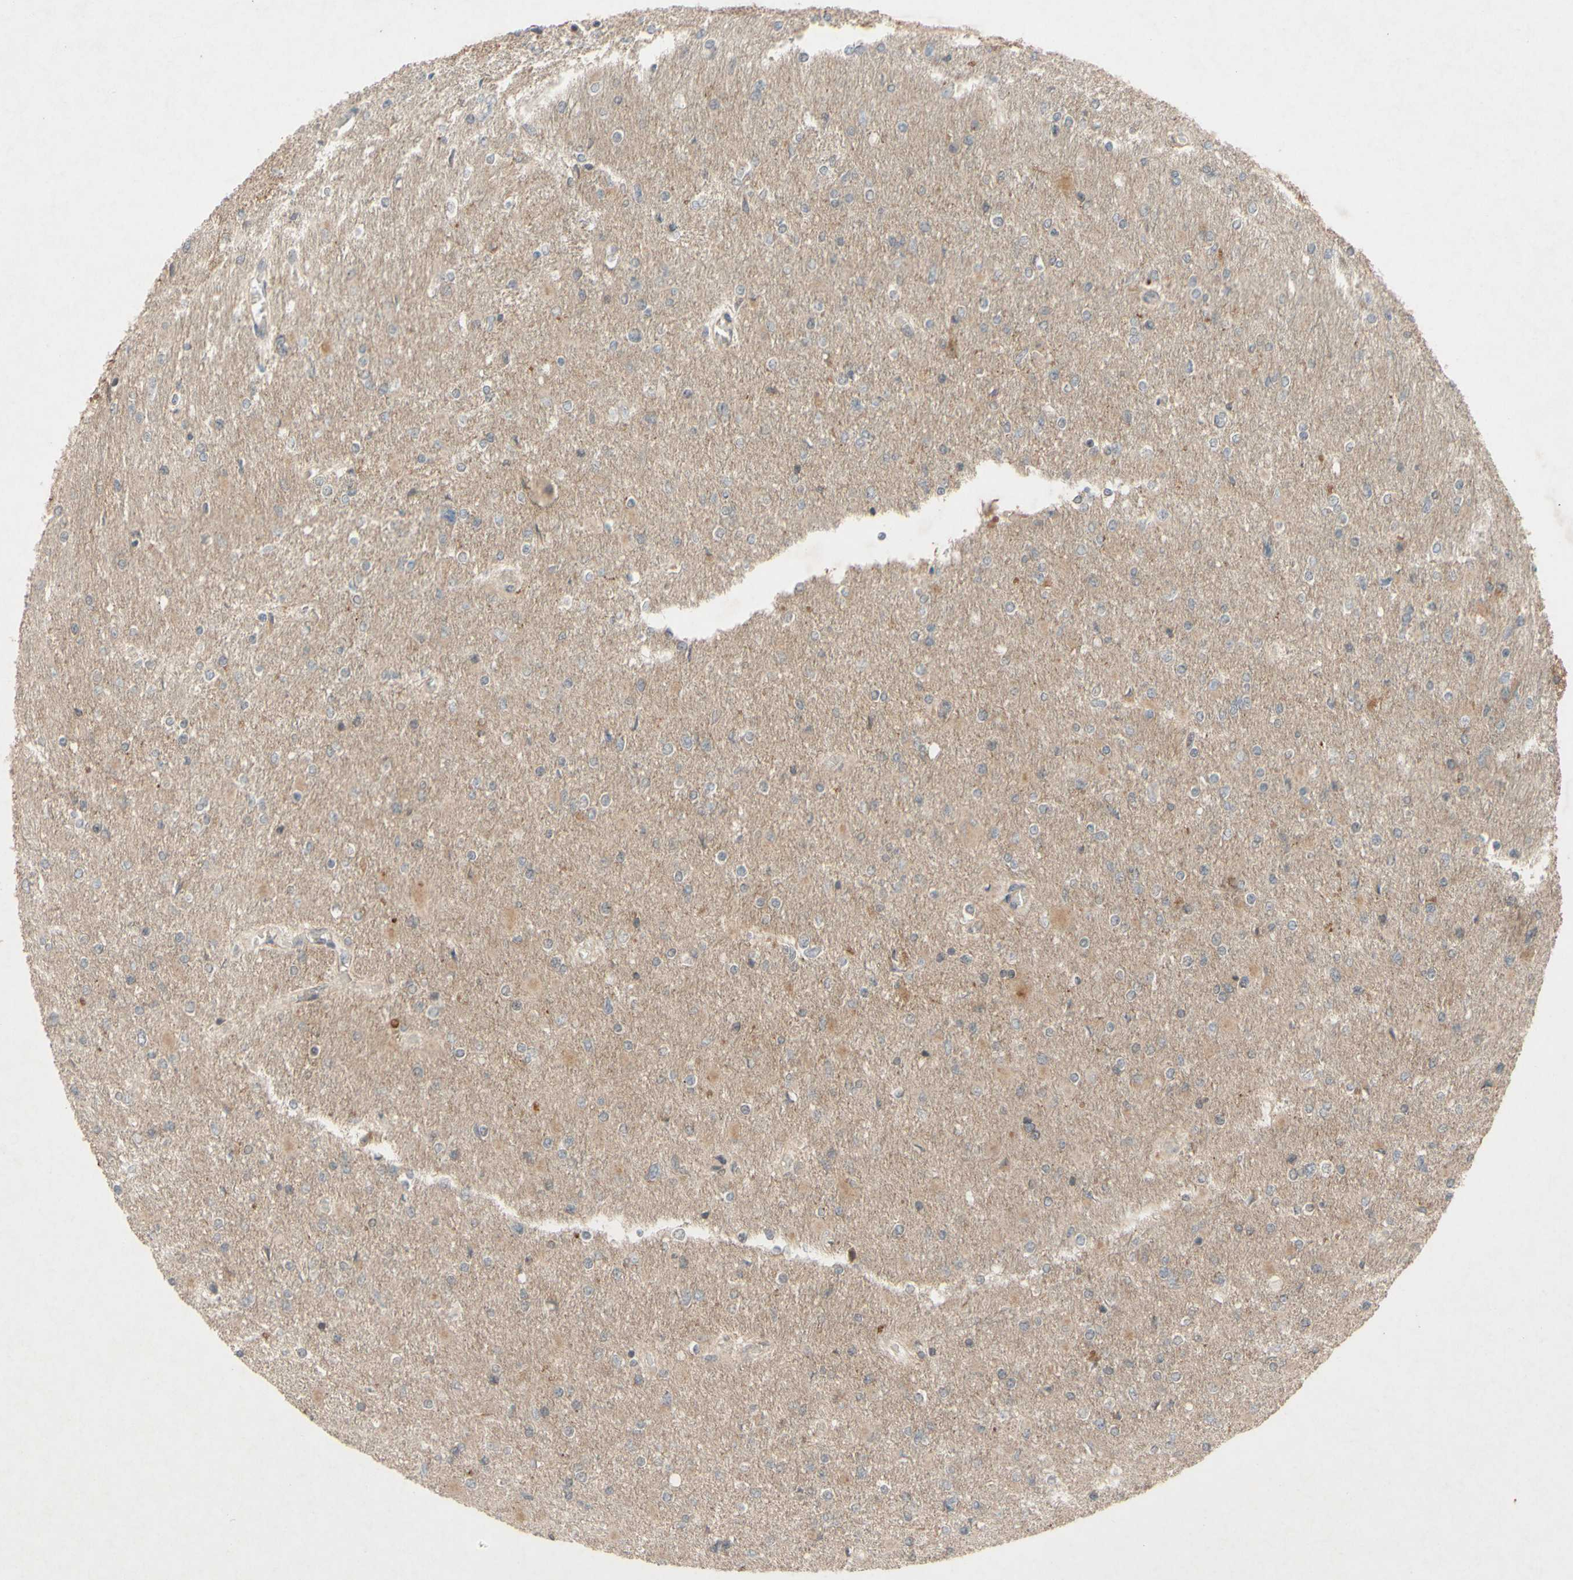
{"staining": {"intensity": "weak", "quantity": "25%-75%", "location": "cytoplasmic/membranous"}, "tissue": "glioma", "cell_type": "Tumor cells", "image_type": "cancer", "snomed": [{"axis": "morphology", "description": "Glioma, malignant, High grade"}, {"axis": "topography", "description": "Cerebral cortex"}], "caption": "Glioma stained for a protein (brown) demonstrates weak cytoplasmic/membranous positive staining in about 25%-75% of tumor cells.", "gene": "ATP6V1F", "patient": {"sex": "female", "age": 36}}